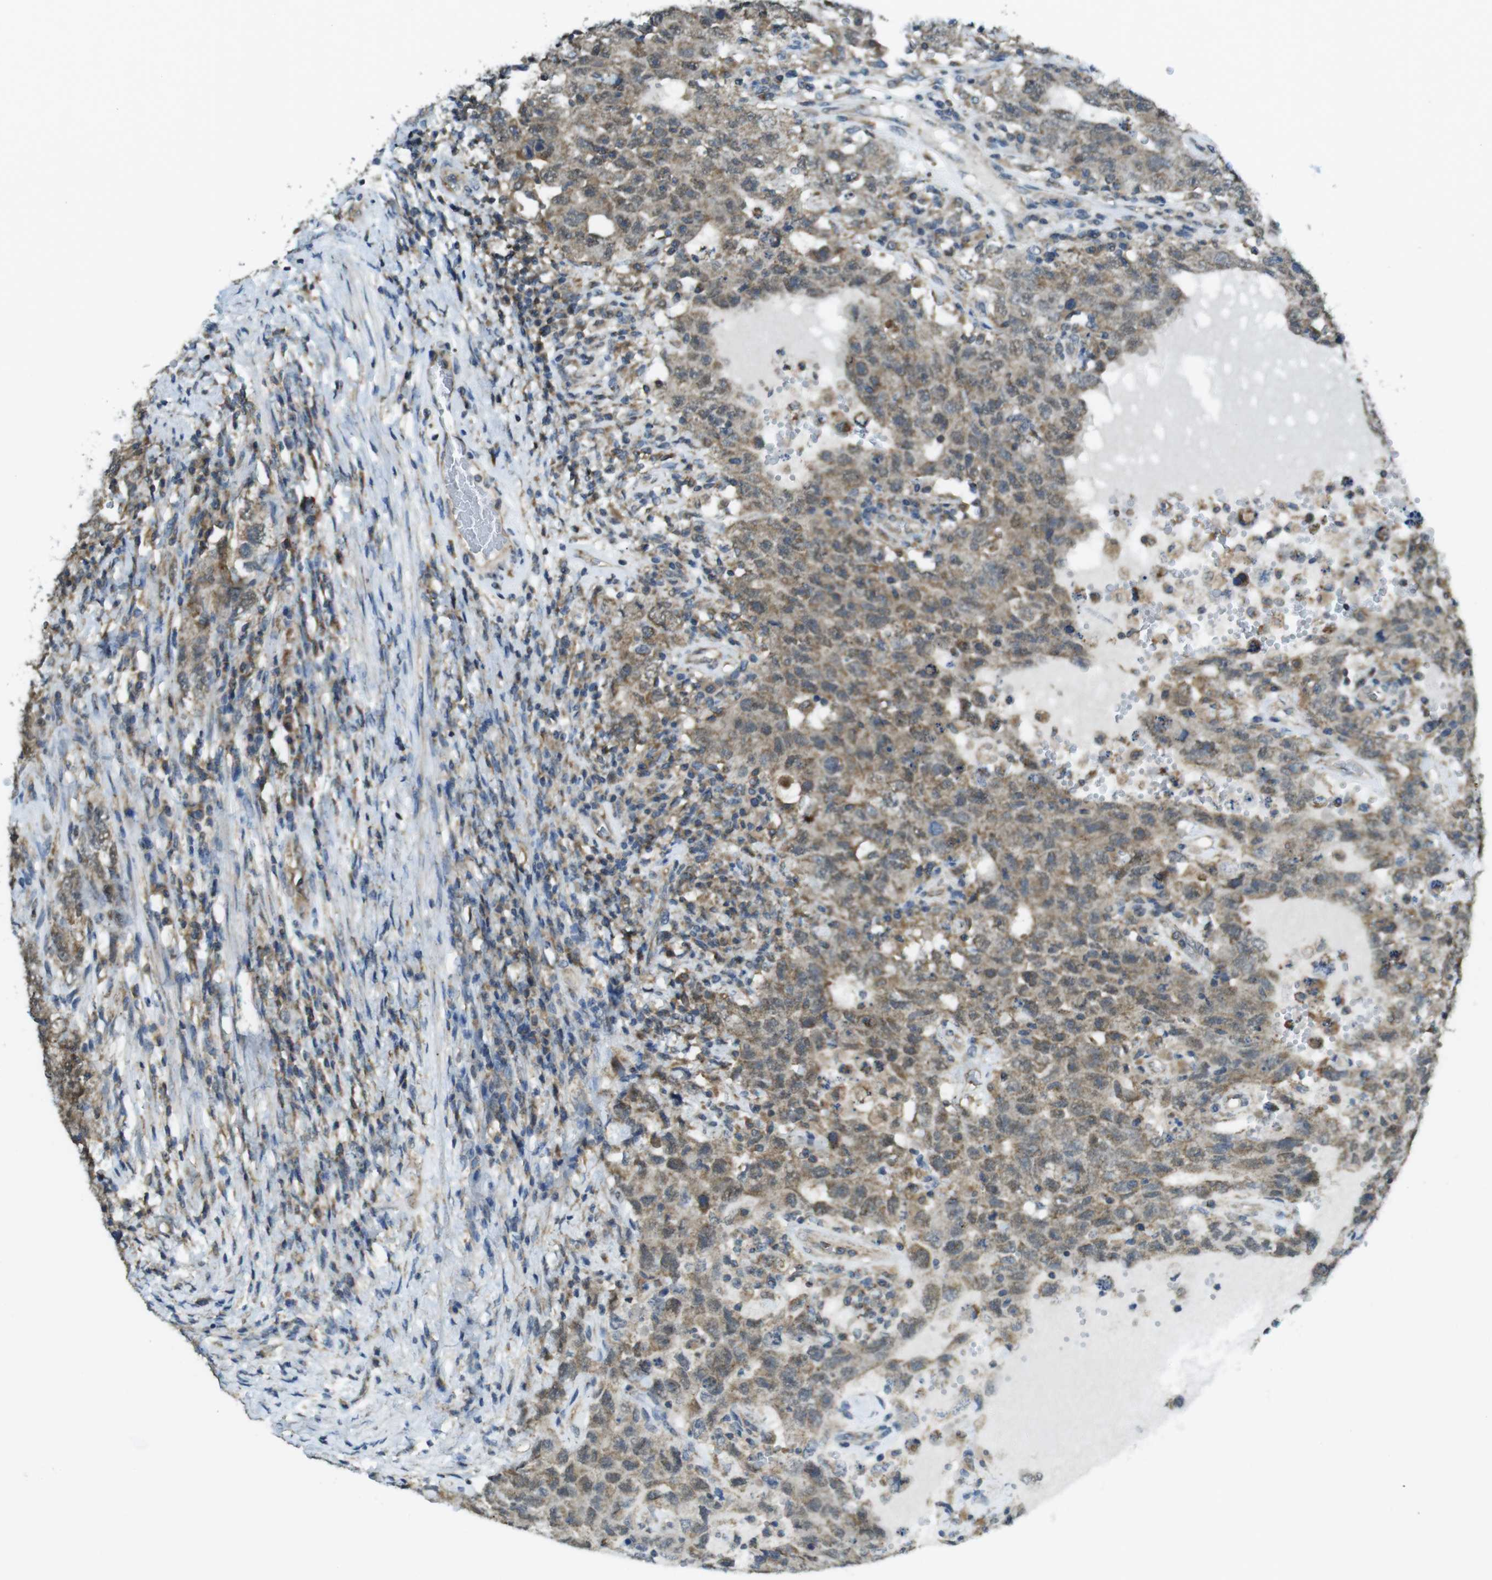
{"staining": {"intensity": "moderate", "quantity": ">75%", "location": "cytoplasmic/membranous"}, "tissue": "testis cancer", "cell_type": "Tumor cells", "image_type": "cancer", "snomed": [{"axis": "morphology", "description": "Carcinoma, Embryonal, NOS"}, {"axis": "topography", "description": "Testis"}], "caption": "An immunohistochemistry (IHC) photomicrograph of tumor tissue is shown. Protein staining in brown shows moderate cytoplasmic/membranous positivity in embryonal carcinoma (testis) within tumor cells.", "gene": "BRI3BP", "patient": {"sex": "male", "age": 26}}